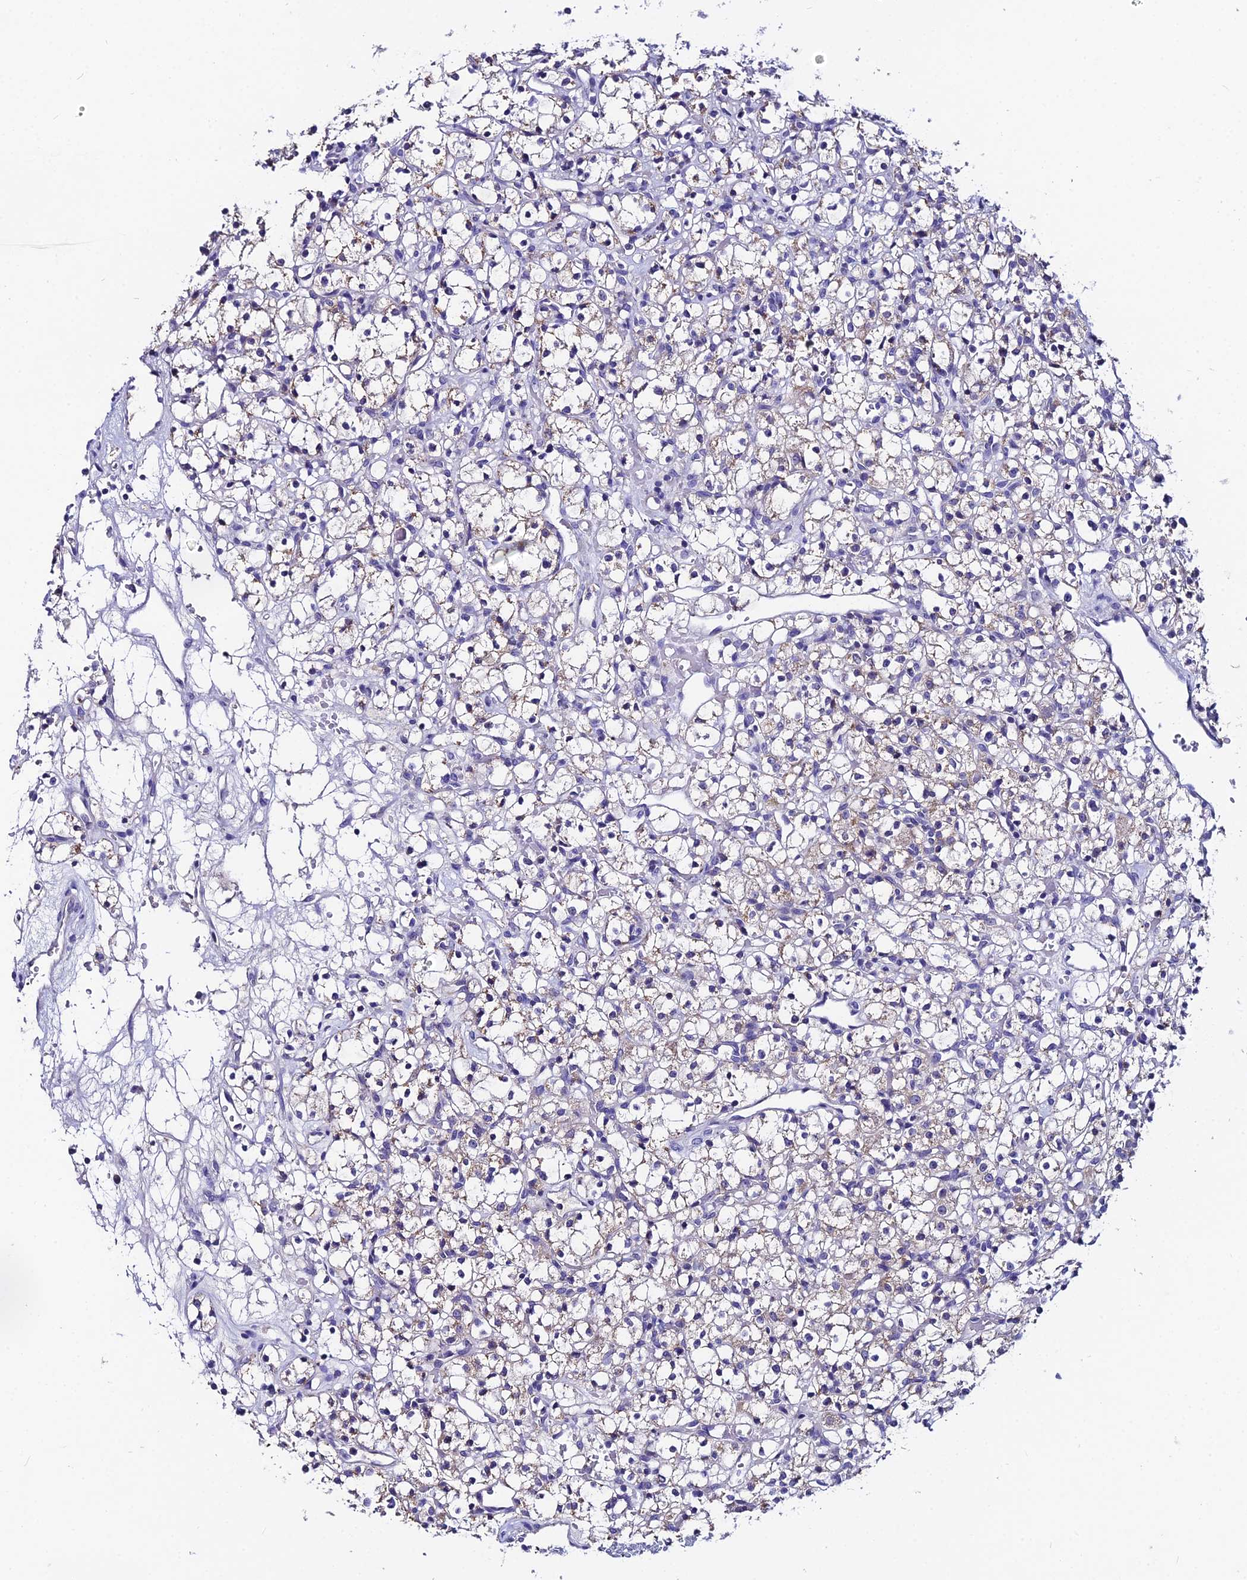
{"staining": {"intensity": "weak", "quantity": "25%-75%", "location": "cytoplasmic/membranous"}, "tissue": "renal cancer", "cell_type": "Tumor cells", "image_type": "cancer", "snomed": [{"axis": "morphology", "description": "Adenocarcinoma, NOS"}, {"axis": "topography", "description": "Kidney"}], "caption": "This micrograph displays adenocarcinoma (renal) stained with IHC to label a protein in brown. The cytoplasmic/membranous of tumor cells show weak positivity for the protein. Nuclei are counter-stained blue.", "gene": "LGALS7", "patient": {"sex": "female", "age": 59}}